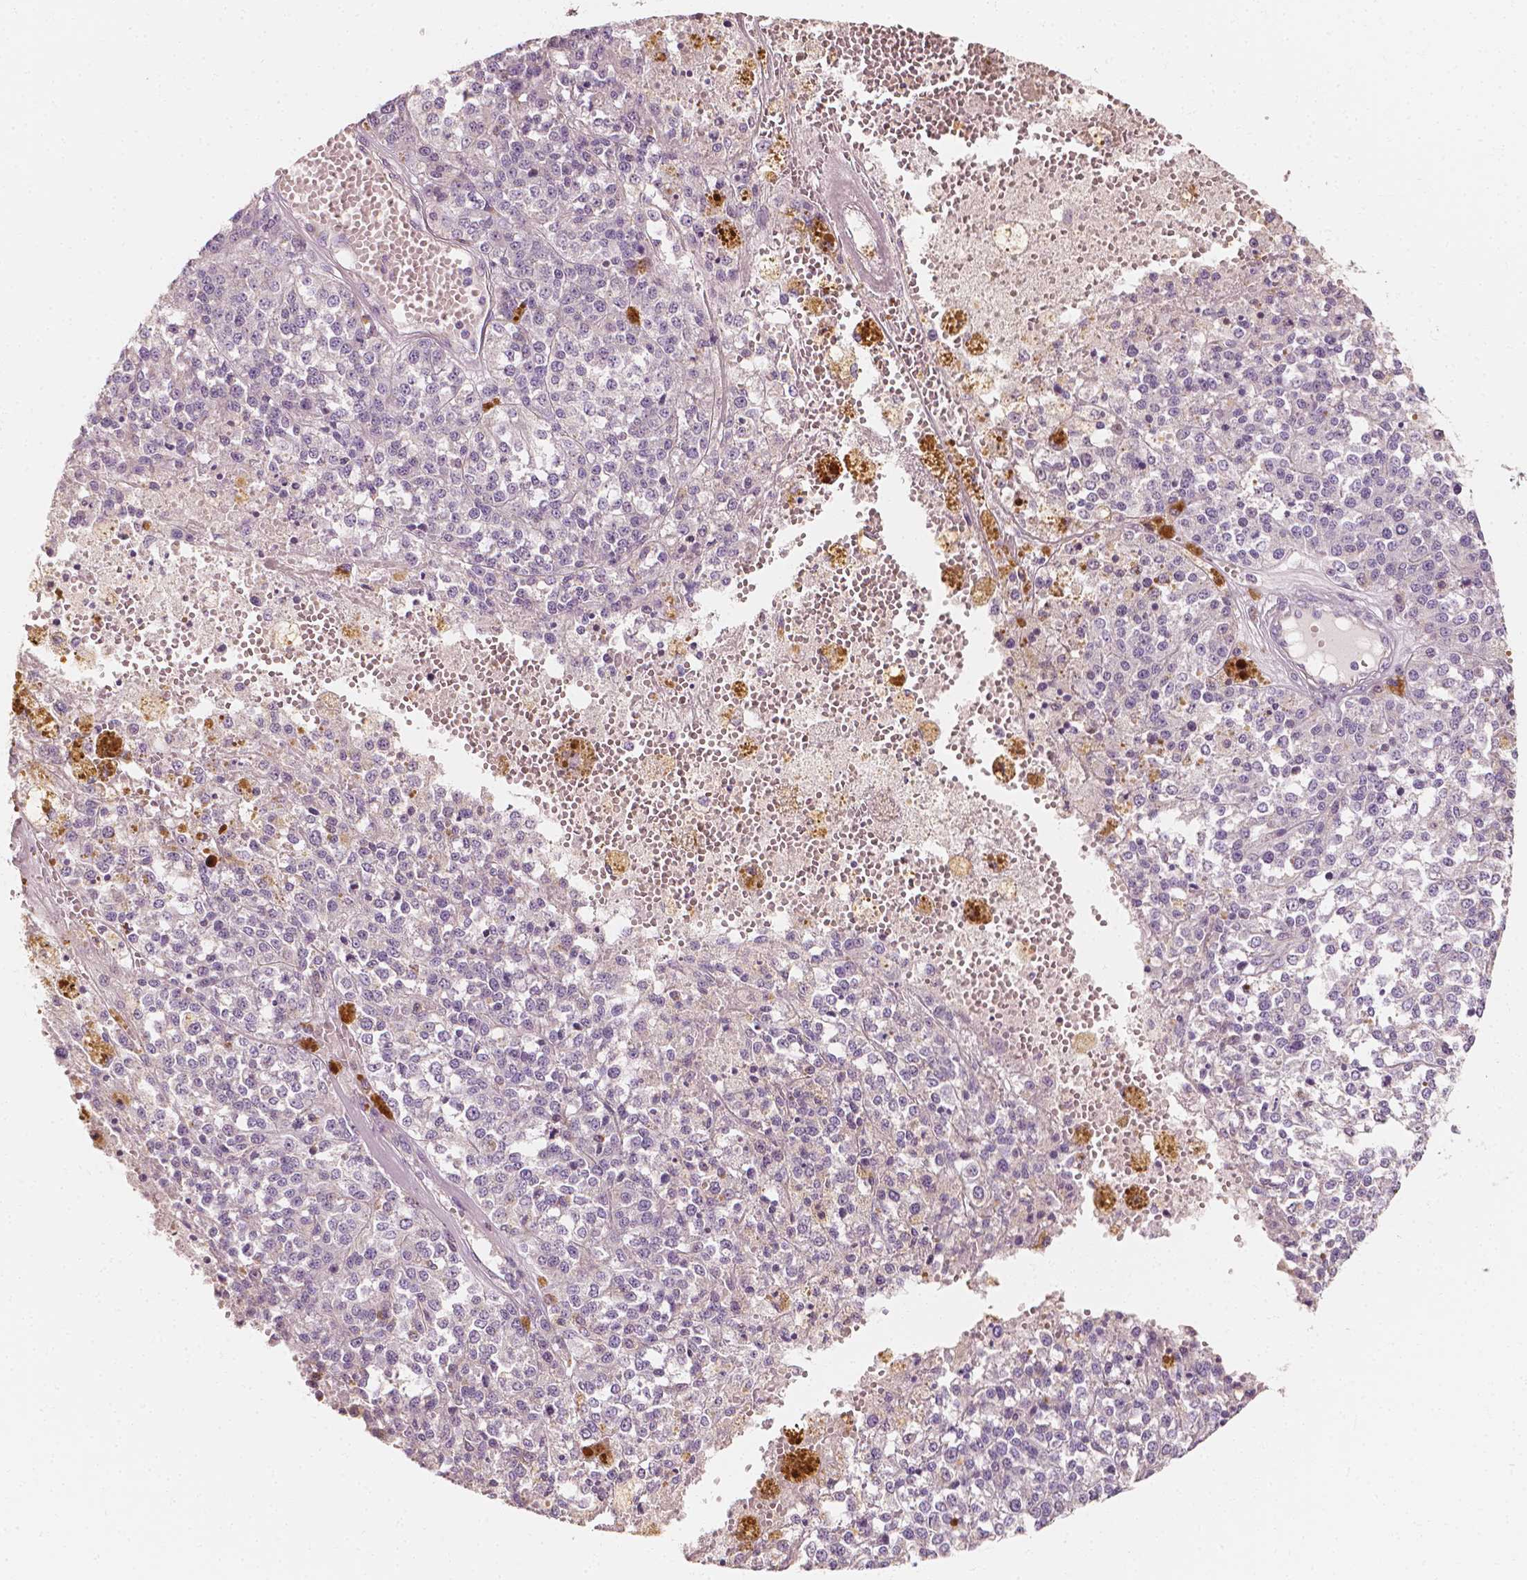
{"staining": {"intensity": "negative", "quantity": "none", "location": "none"}, "tissue": "melanoma", "cell_type": "Tumor cells", "image_type": "cancer", "snomed": [{"axis": "morphology", "description": "Malignant melanoma, Metastatic site"}, {"axis": "topography", "description": "Lymph node"}], "caption": "This is a micrograph of immunohistochemistry staining of melanoma, which shows no expression in tumor cells.", "gene": "SHPK", "patient": {"sex": "female", "age": 64}}